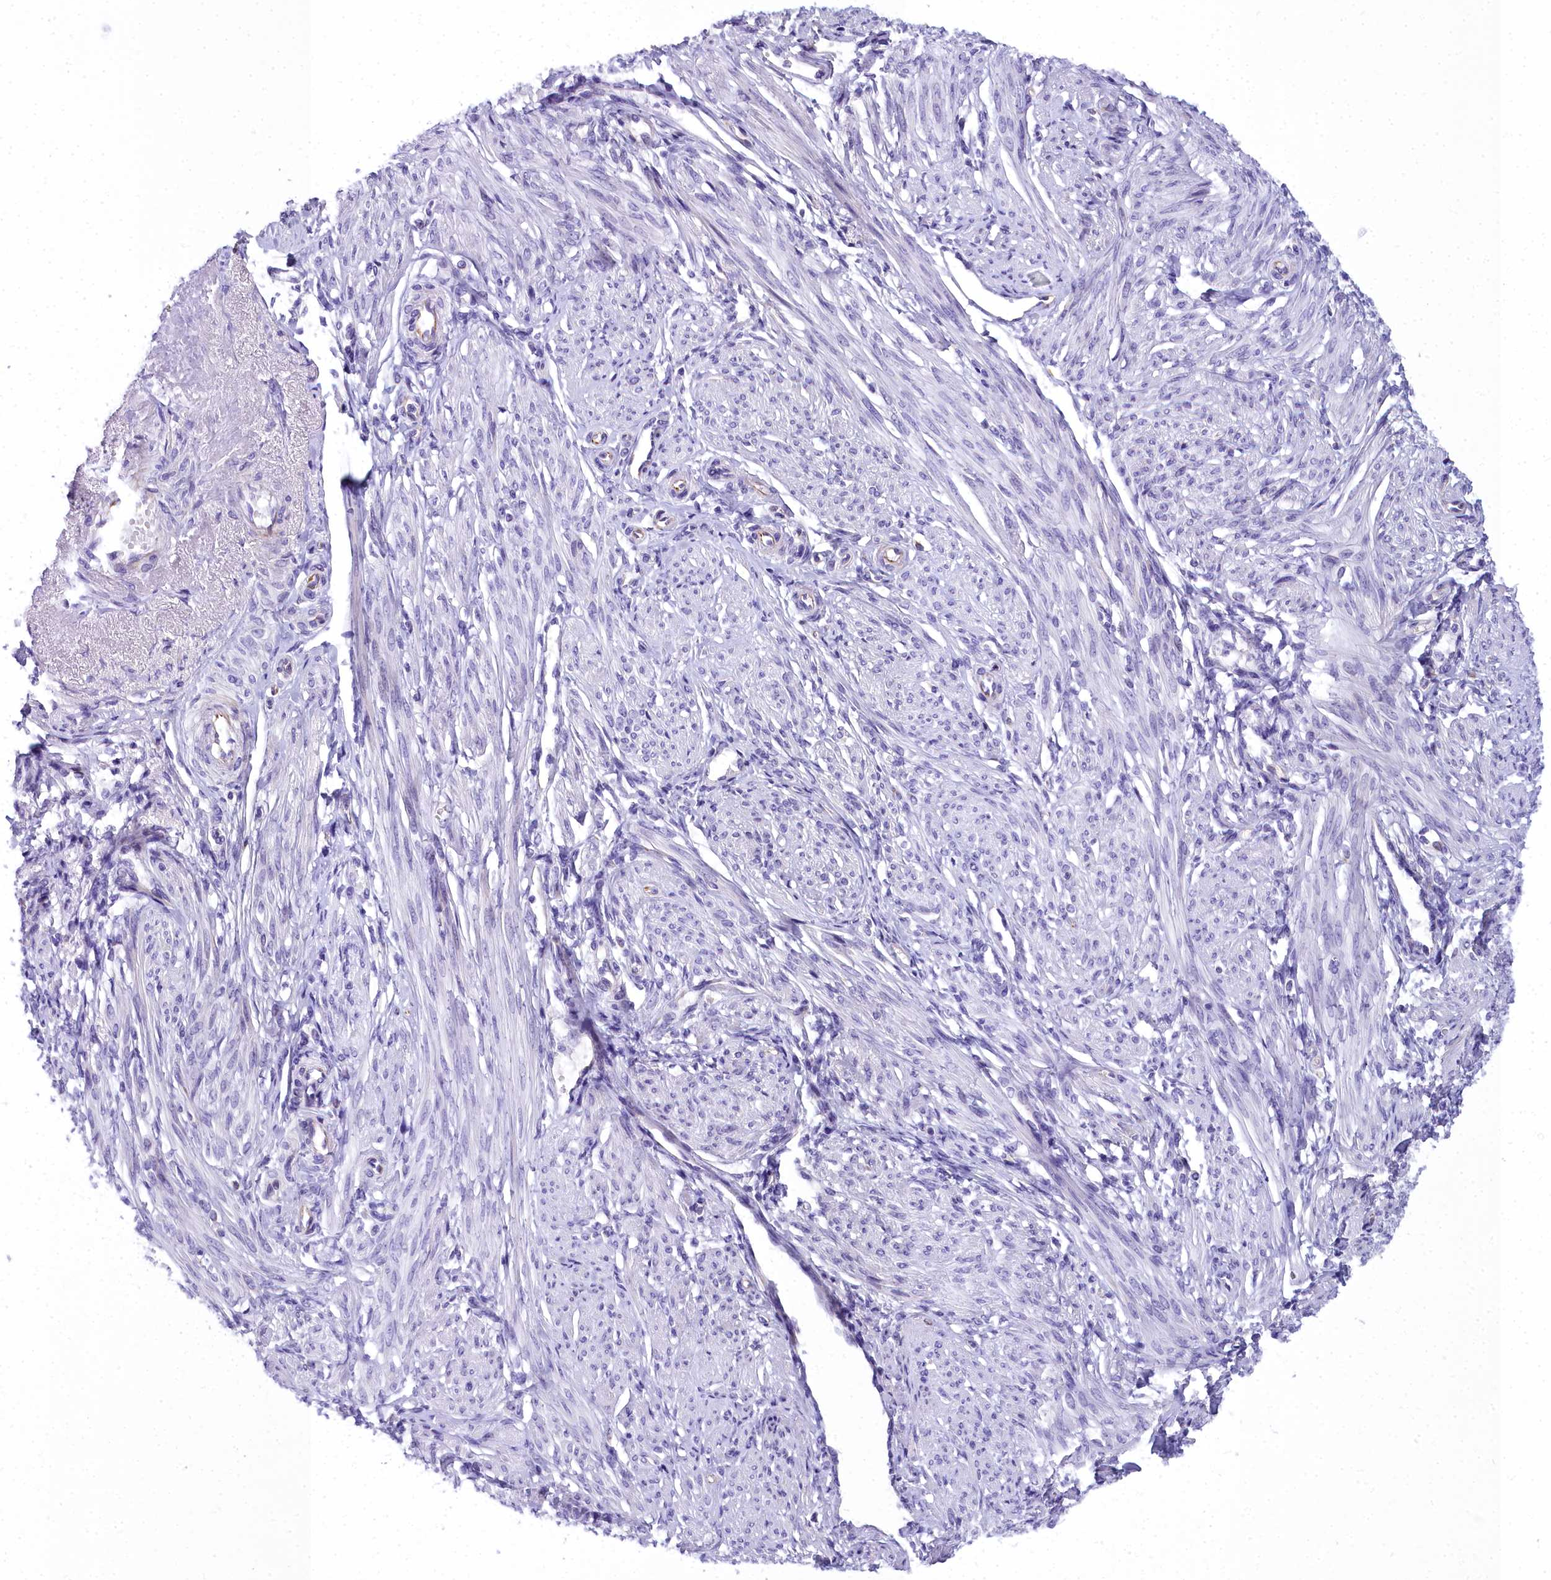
{"staining": {"intensity": "negative", "quantity": "none", "location": "none"}, "tissue": "smooth muscle", "cell_type": "Smooth muscle cells", "image_type": "normal", "snomed": [{"axis": "morphology", "description": "Normal tissue, NOS"}, {"axis": "topography", "description": "Smooth muscle"}], "caption": "A histopathology image of smooth muscle stained for a protein shows no brown staining in smooth muscle cells. (Brightfield microscopy of DAB (3,3'-diaminobenzidine) immunohistochemistry (IHC) at high magnification).", "gene": "TIMM22", "patient": {"sex": "female", "age": 39}}